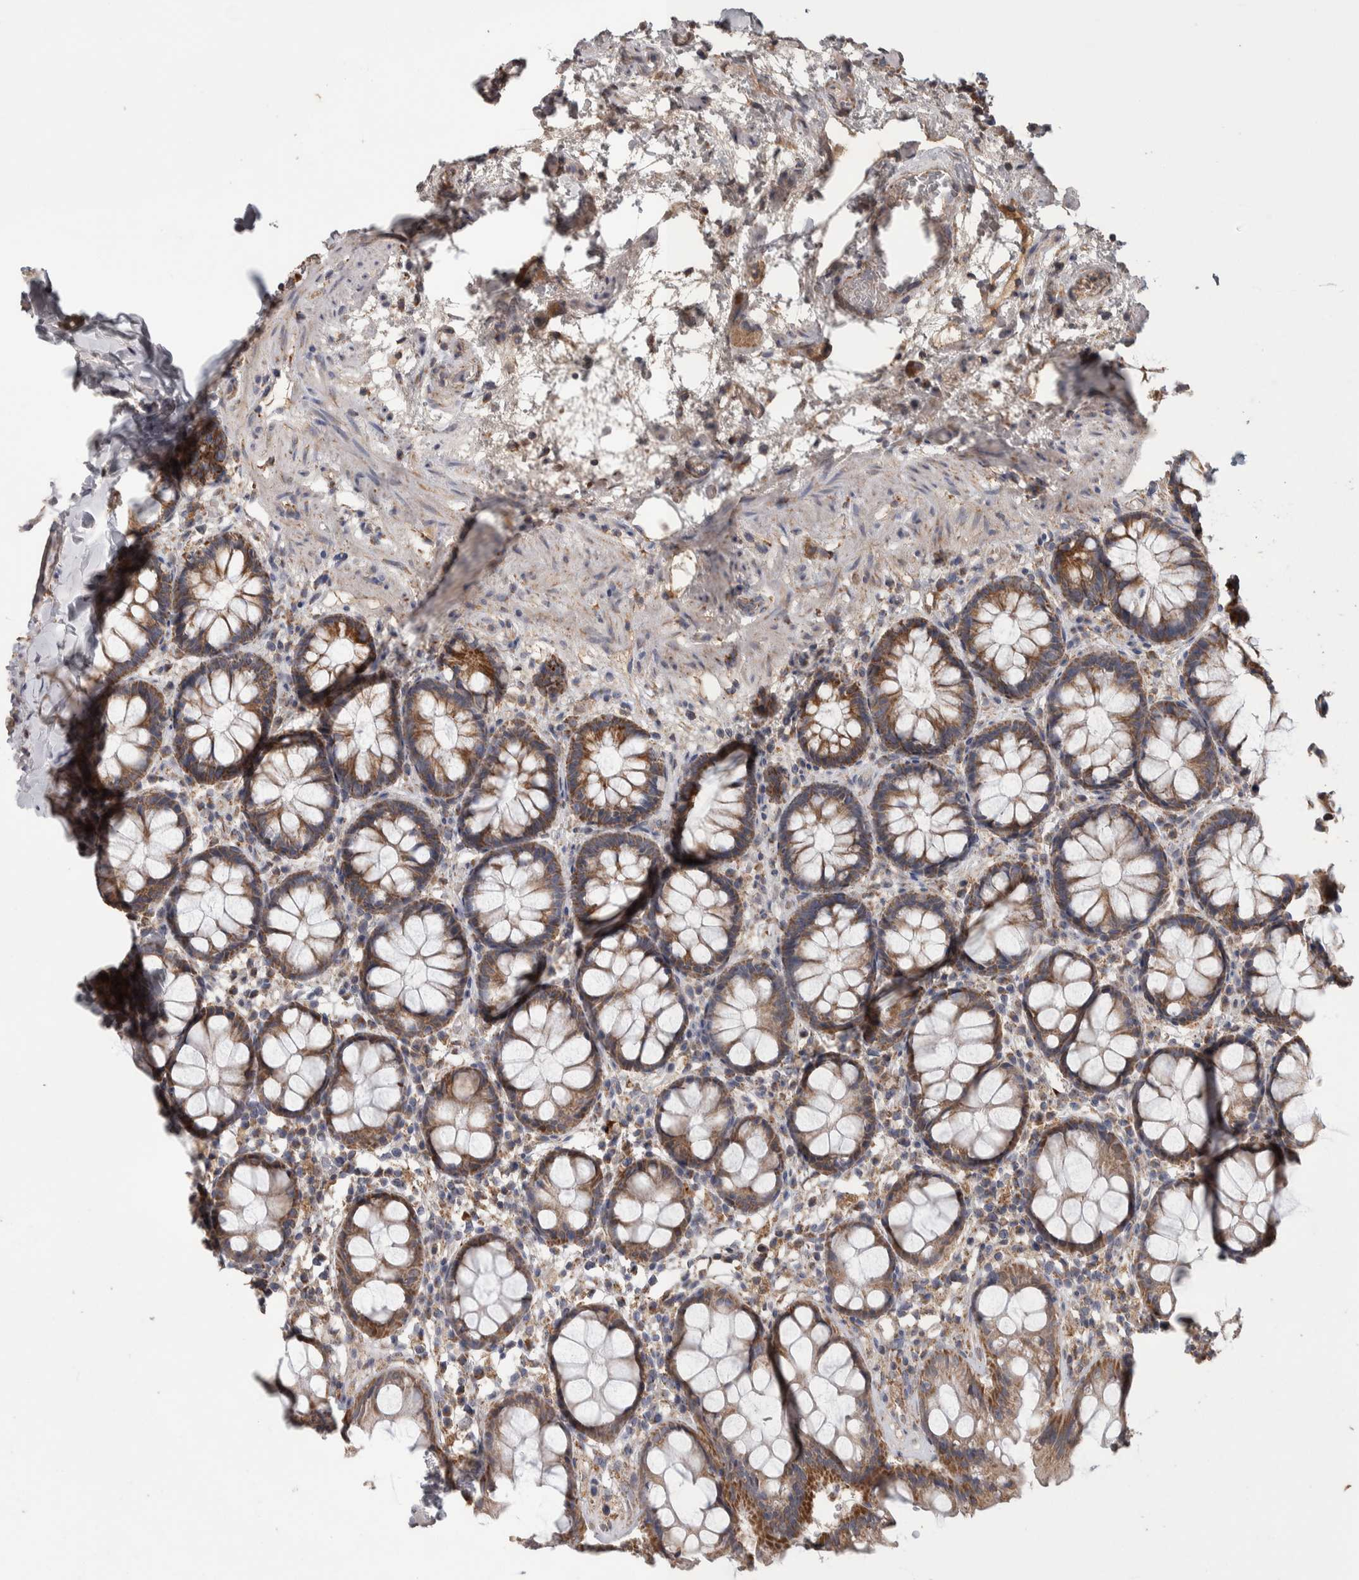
{"staining": {"intensity": "moderate", "quantity": ">75%", "location": "cytoplasmic/membranous"}, "tissue": "rectum", "cell_type": "Glandular cells", "image_type": "normal", "snomed": [{"axis": "morphology", "description": "Normal tissue, NOS"}, {"axis": "topography", "description": "Rectum"}], "caption": "Unremarkable rectum reveals moderate cytoplasmic/membranous expression in about >75% of glandular cells, visualized by immunohistochemistry.", "gene": "SCO1", "patient": {"sex": "male", "age": 64}}